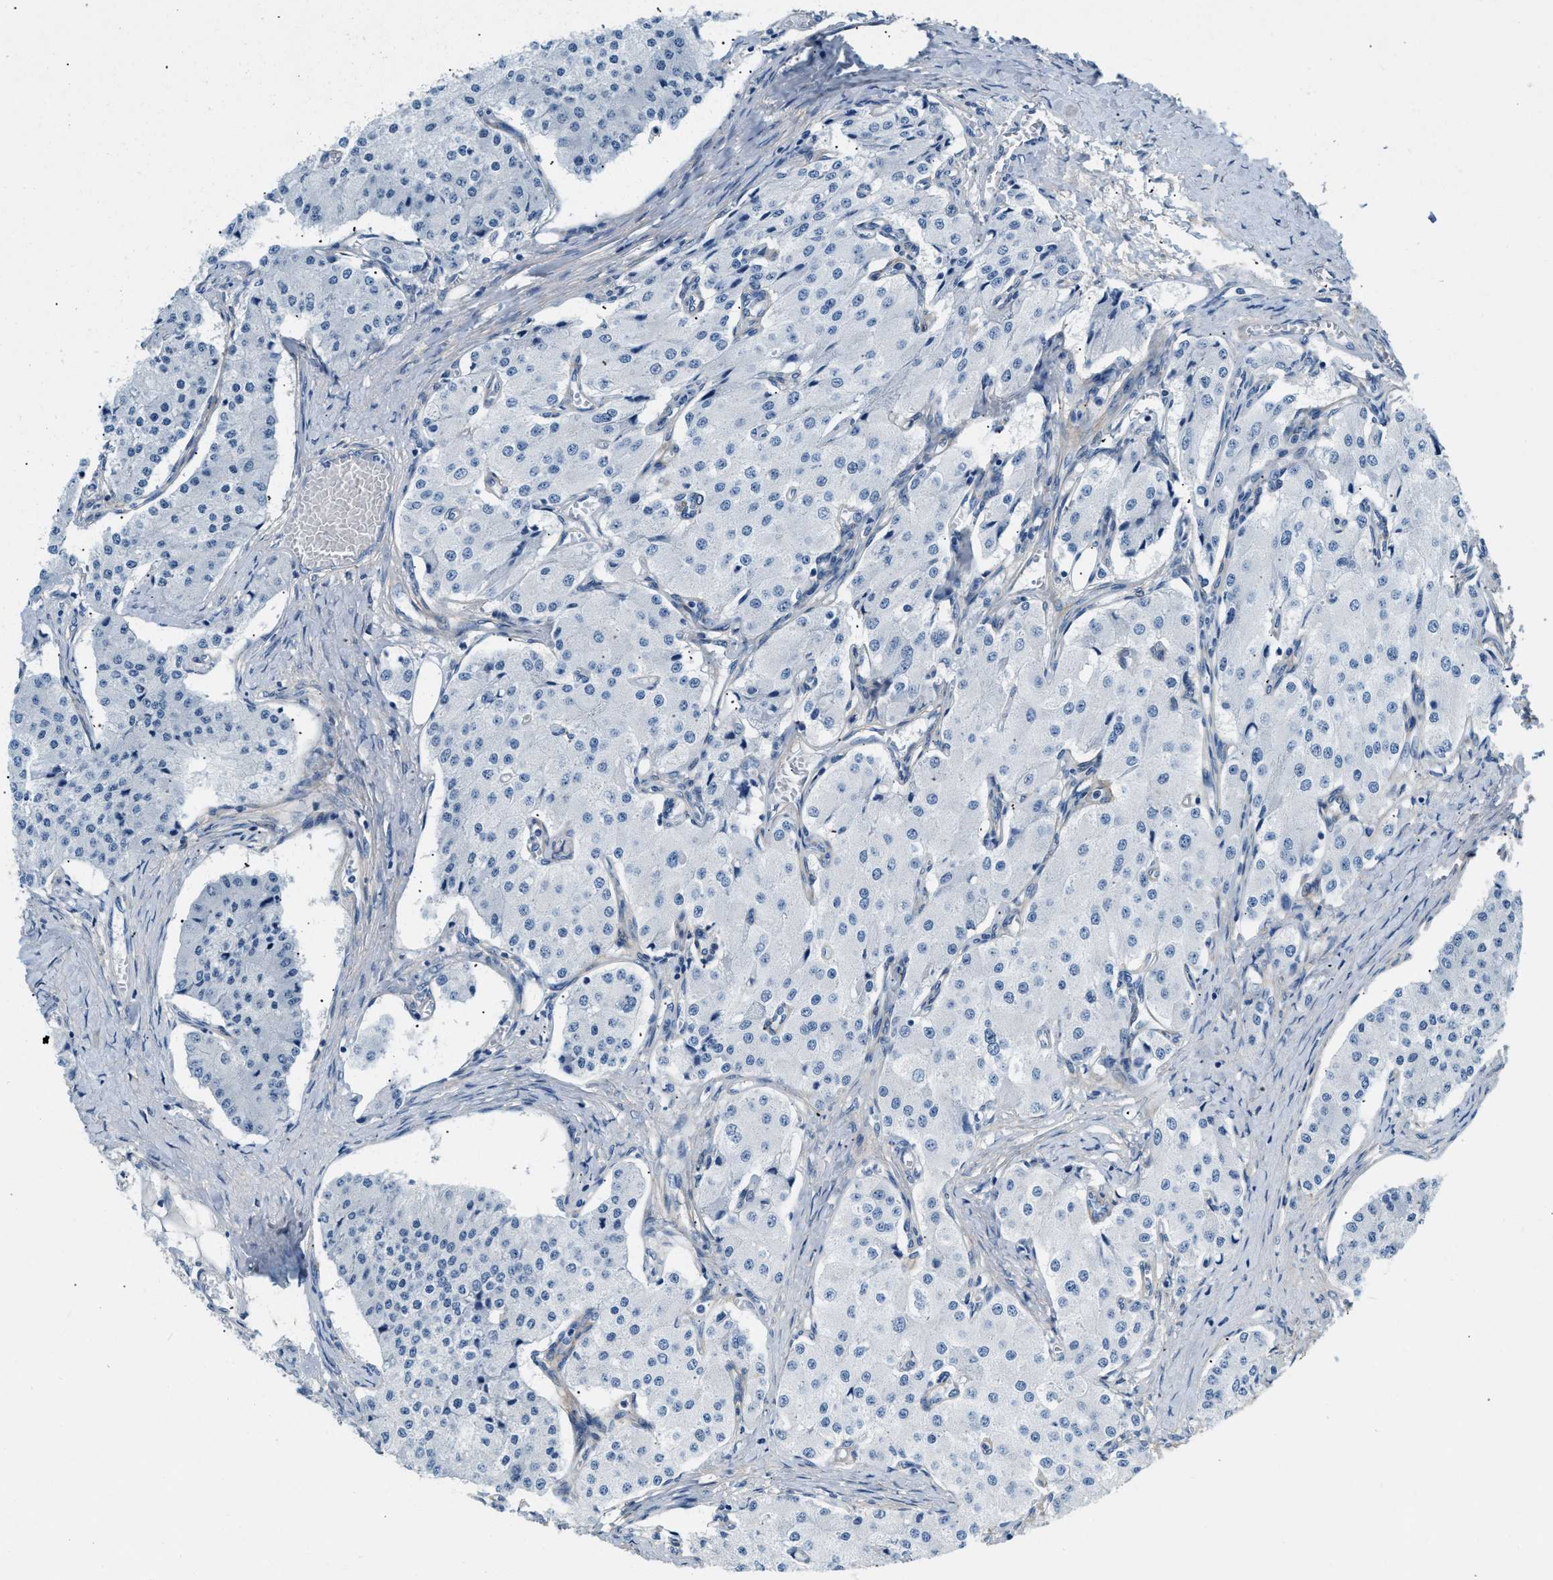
{"staining": {"intensity": "negative", "quantity": "none", "location": "none"}, "tissue": "carcinoid", "cell_type": "Tumor cells", "image_type": "cancer", "snomed": [{"axis": "morphology", "description": "Carcinoid, malignant, NOS"}, {"axis": "topography", "description": "Colon"}], "caption": "IHC image of malignant carcinoid stained for a protein (brown), which exhibits no positivity in tumor cells.", "gene": "PDGFRB", "patient": {"sex": "female", "age": 52}}